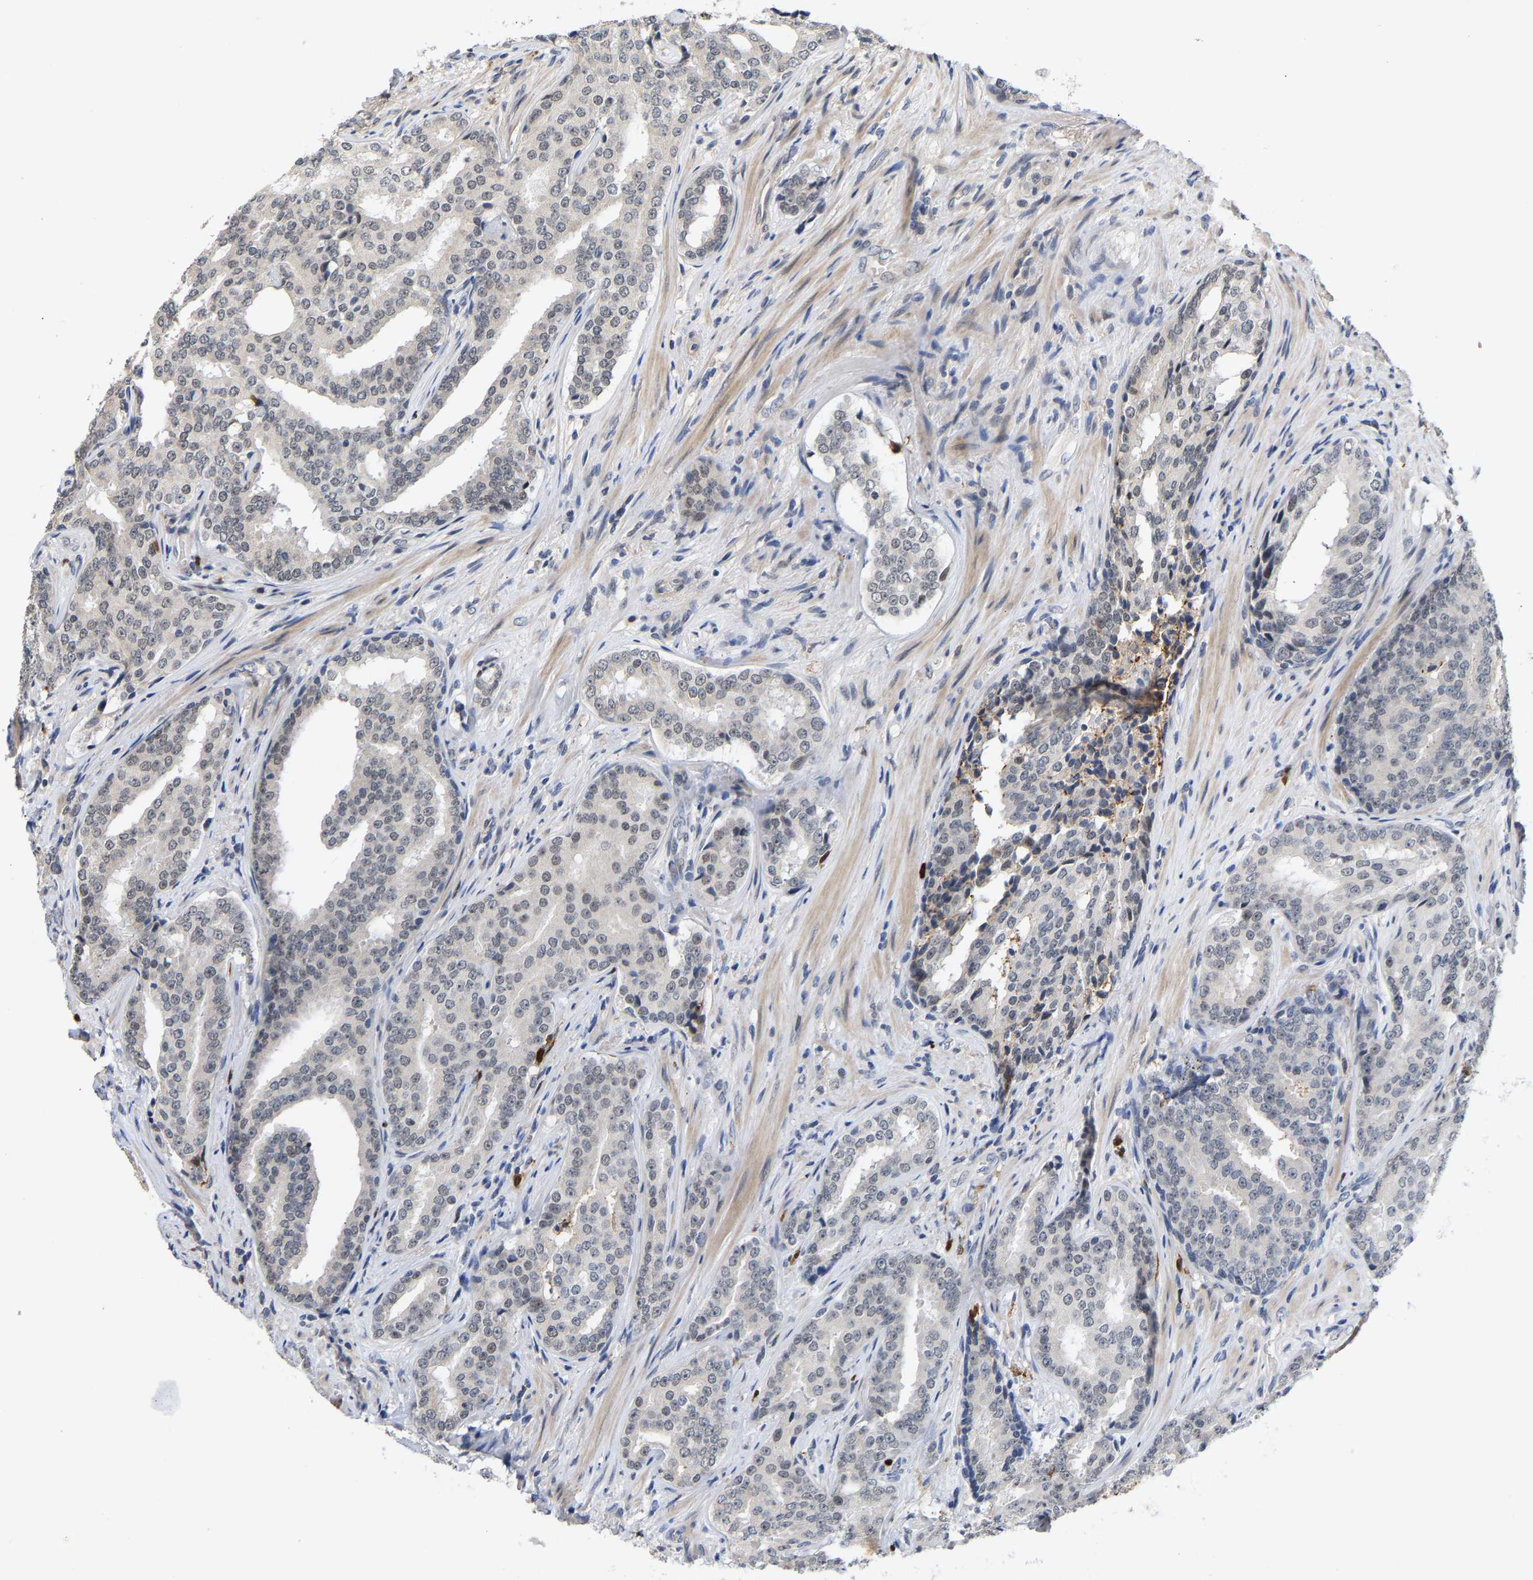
{"staining": {"intensity": "negative", "quantity": "none", "location": "none"}, "tissue": "prostate cancer", "cell_type": "Tumor cells", "image_type": "cancer", "snomed": [{"axis": "morphology", "description": "Adenocarcinoma, High grade"}, {"axis": "topography", "description": "Prostate"}], "caption": "Immunohistochemical staining of human prostate cancer (adenocarcinoma (high-grade)) shows no significant expression in tumor cells.", "gene": "TDRD7", "patient": {"sex": "male", "age": 71}}